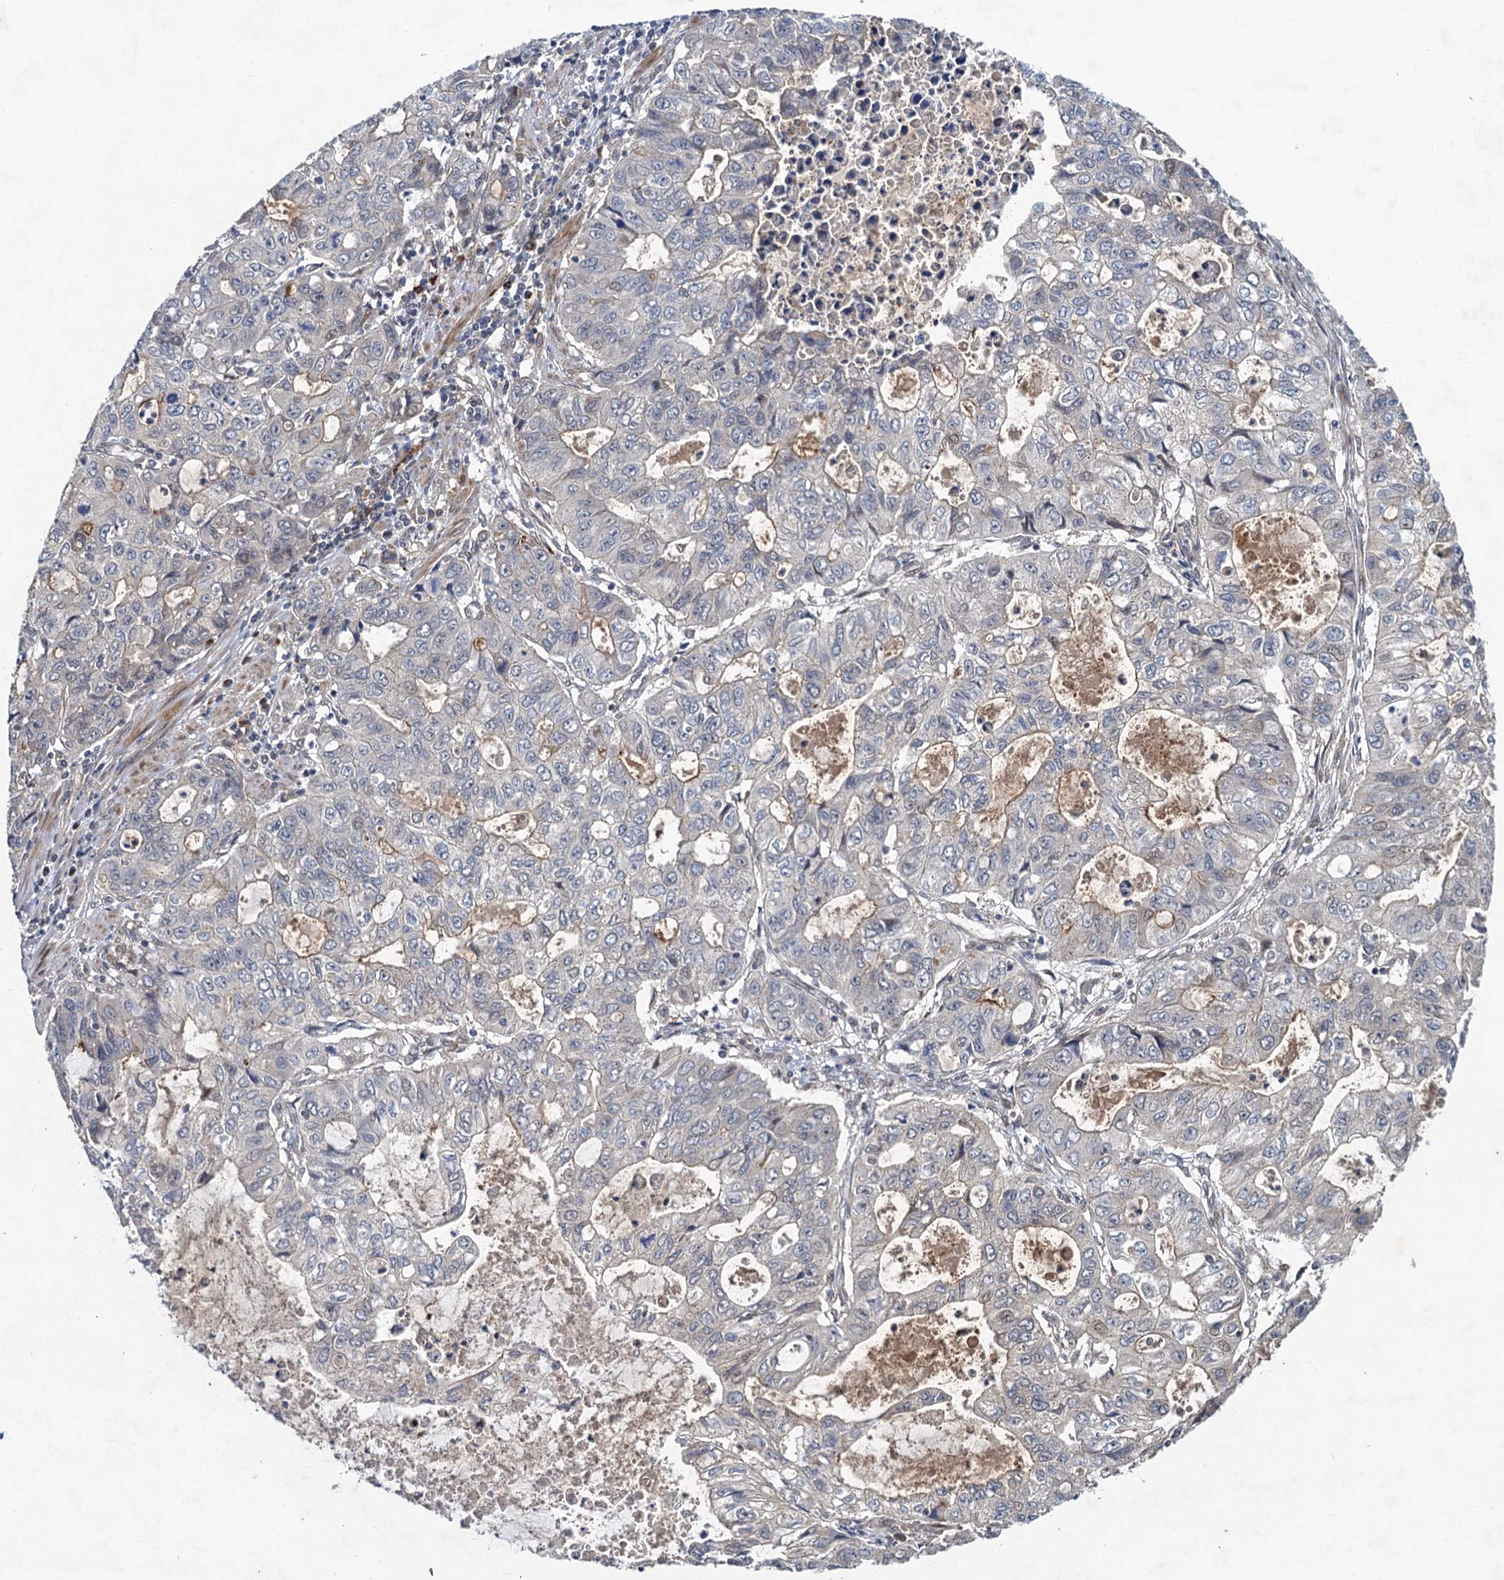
{"staining": {"intensity": "negative", "quantity": "none", "location": "none"}, "tissue": "stomach cancer", "cell_type": "Tumor cells", "image_type": "cancer", "snomed": [{"axis": "morphology", "description": "Adenocarcinoma, NOS"}, {"axis": "topography", "description": "Stomach, upper"}], "caption": "This micrograph is of stomach cancer stained with immunohistochemistry to label a protein in brown with the nuclei are counter-stained blue. There is no staining in tumor cells.", "gene": "NUDT22", "patient": {"sex": "female", "age": 52}}